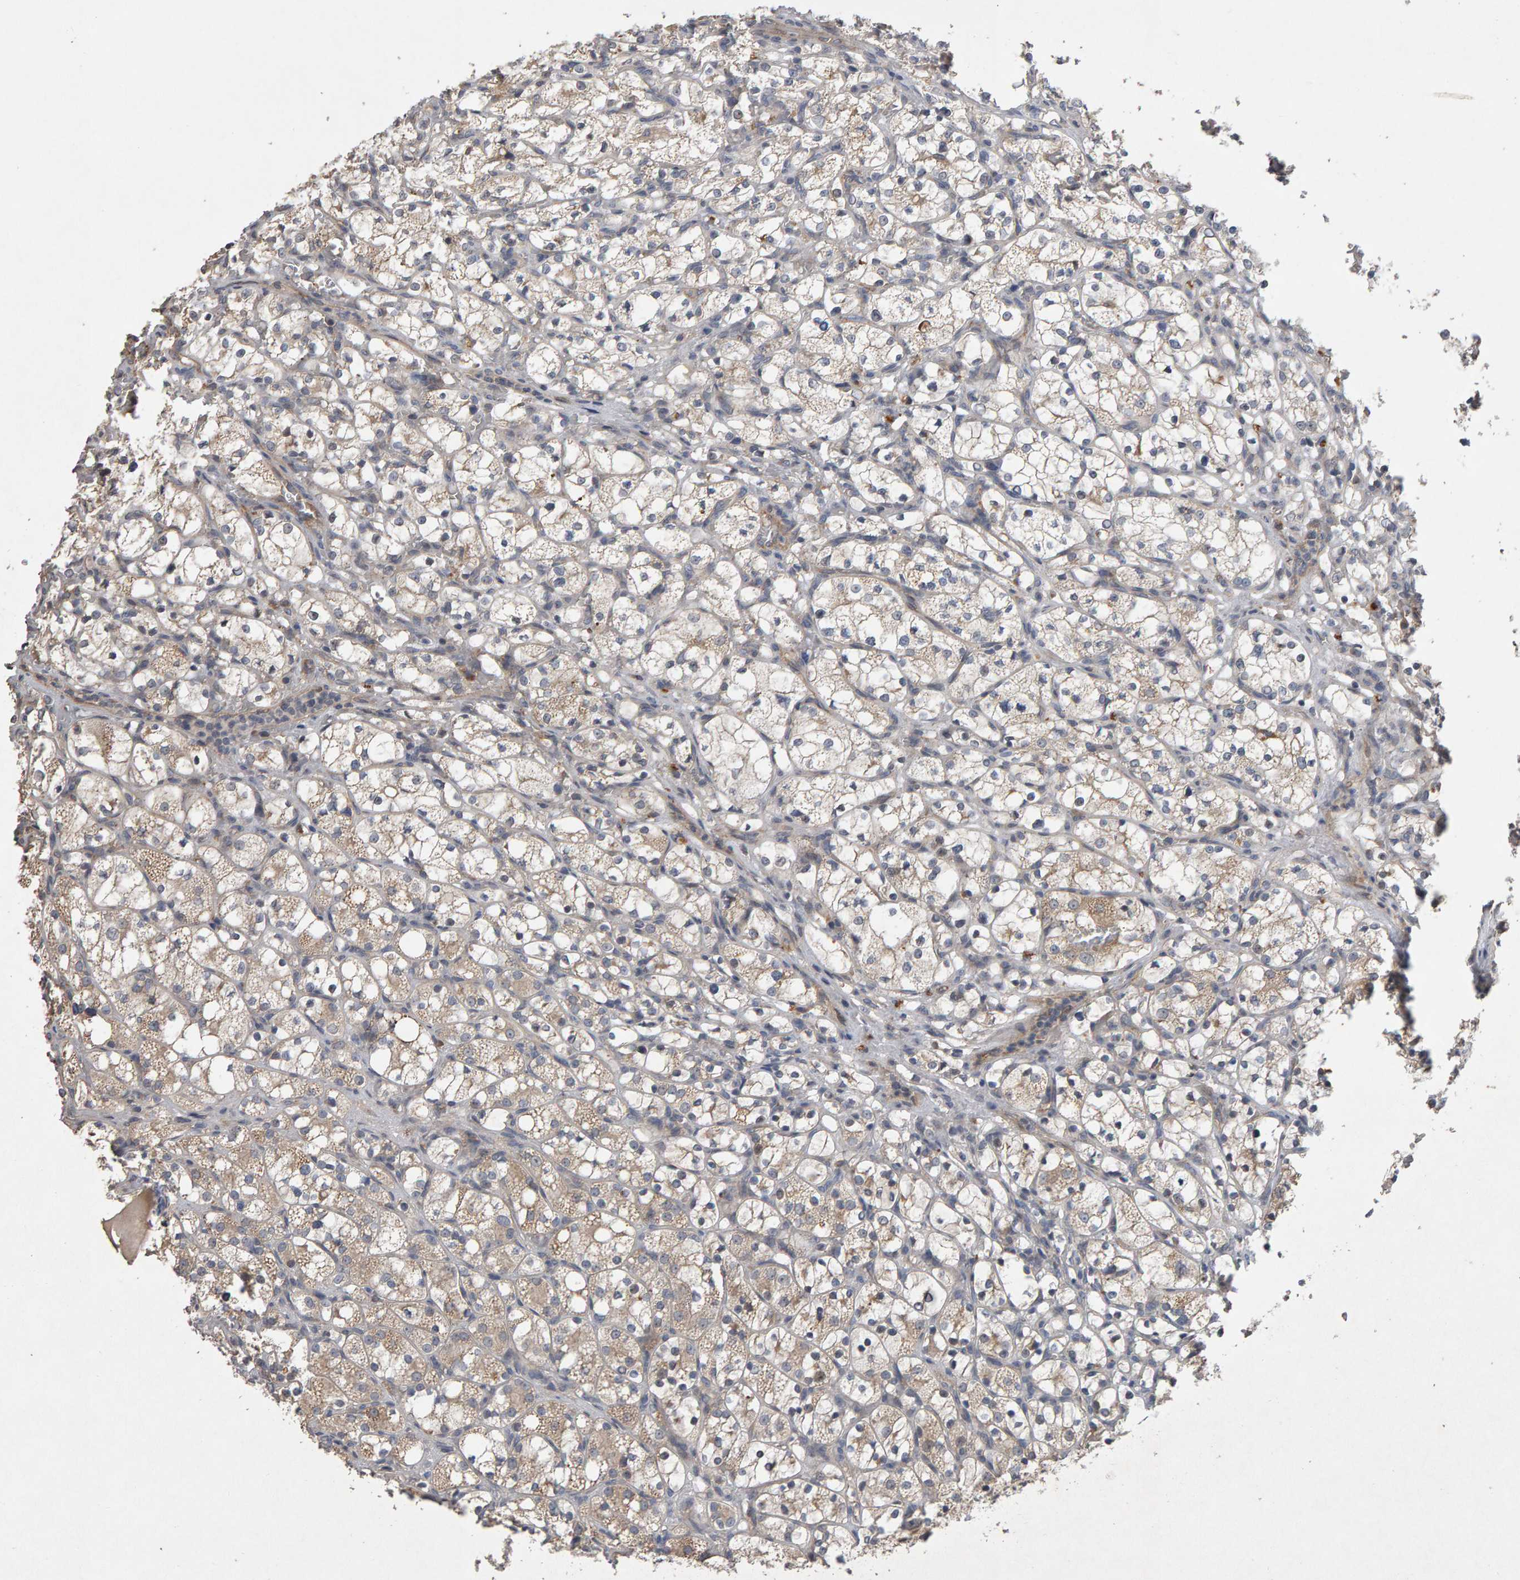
{"staining": {"intensity": "negative", "quantity": "none", "location": "none"}, "tissue": "renal cancer", "cell_type": "Tumor cells", "image_type": "cancer", "snomed": [{"axis": "morphology", "description": "Adenocarcinoma, NOS"}, {"axis": "topography", "description": "Kidney"}], "caption": "DAB (3,3'-diaminobenzidine) immunohistochemical staining of renal cancer (adenocarcinoma) reveals no significant expression in tumor cells.", "gene": "COASY", "patient": {"sex": "female", "age": 69}}